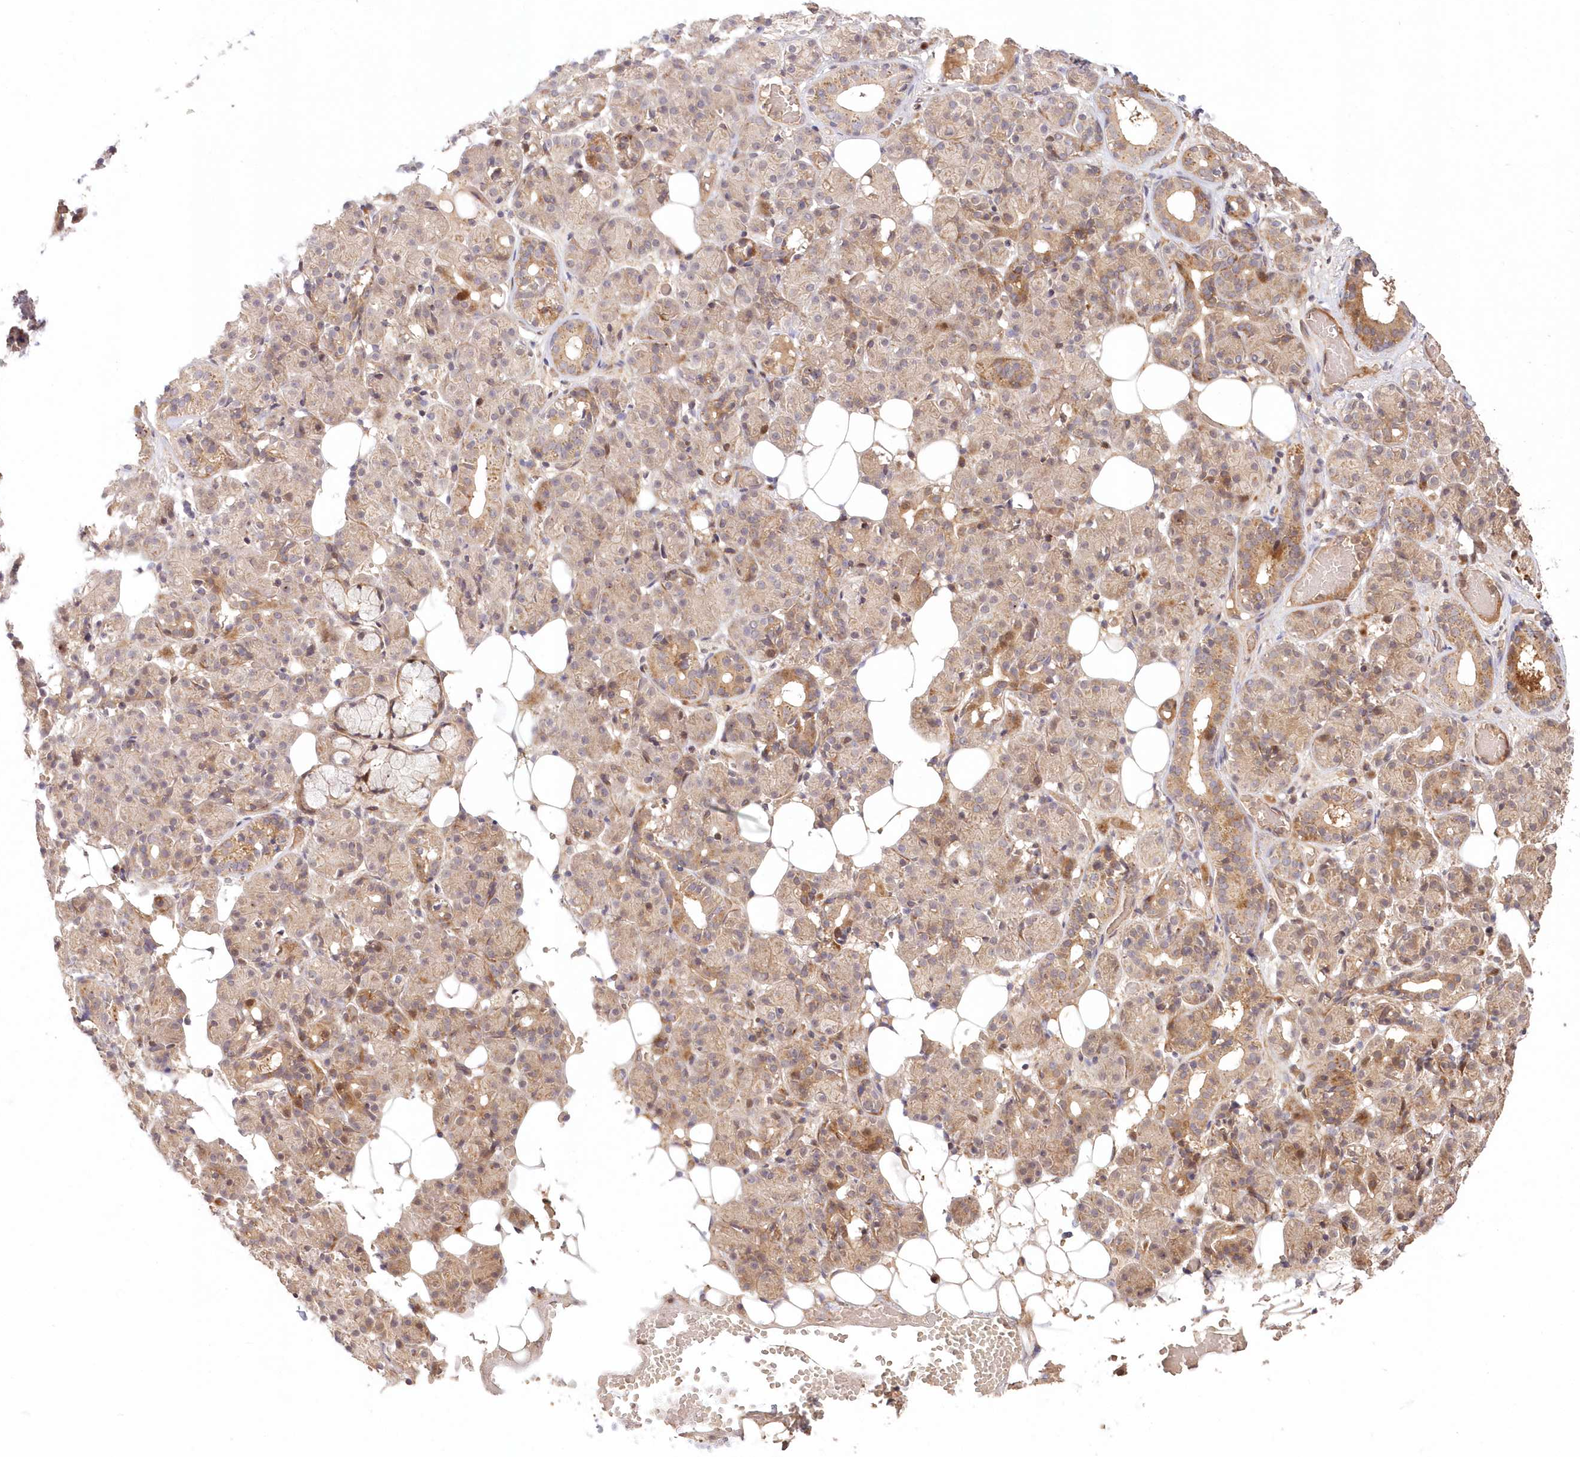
{"staining": {"intensity": "moderate", "quantity": "<25%", "location": "cytoplasmic/membranous"}, "tissue": "salivary gland", "cell_type": "Glandular cells", "image_type": "normal", "snomed": [{"axis": "morphology", "description": "Normal tissue, NOS"}, {"axis": "topography", "description": "Salivary gland"}], "caption": "The immunohistochemical stain labels moderate cytoplasmic/membranous staining in glandular cells of unremarkable salivary gland.", "gene": "UBTD2", "patient": {"sex": "male", "age": 63}}